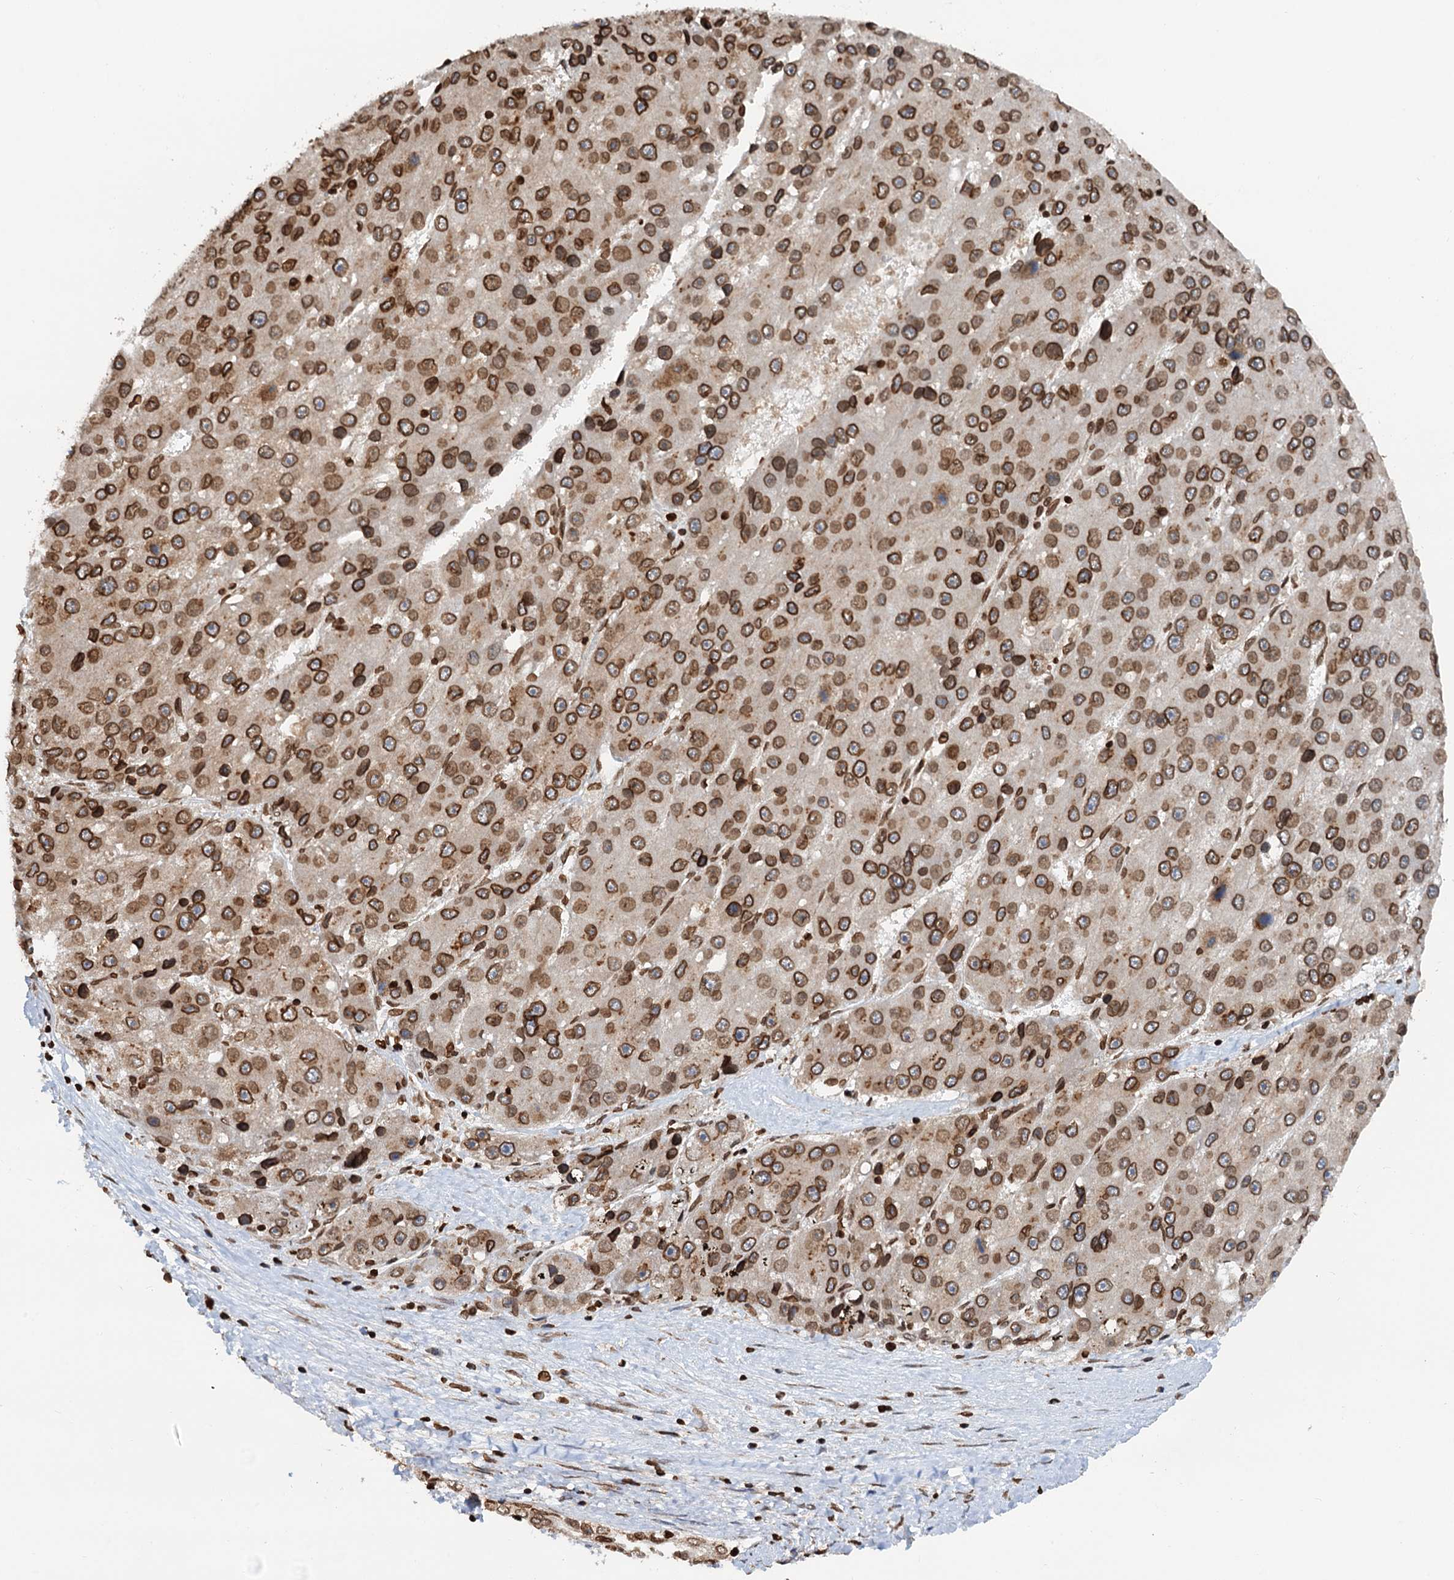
{"staining": {"intensity": "strong", "quantity": ">75%", "location": "cytoplasmic/membranous,nuclear"}, "tissue": "liver cancer", "cell_type": "Tumor cells", "image_type": "cancer", "snomed": [{"axis": "morphology", "description": "Carcinoma, Hepatocellular, NOS"}, {"axis": "topography", "description": "Liver"}], "caption": "High-magnification brightfield microscopy of liver cancer (hepatocellular carcinoma) stained with DAB (3,3'-diaminobenzidine) (brown) and counterstained with hematoxylin (blue). tumor cells exhibit strong cytoplasmic/membranous and nuclear staining is identified in about>75% of cells. (Stains: DAB in brown, nuclei in blue, Microscopy: brightfield microscopy at high magnification).", "gene": "ZC3H13", "patient": {"sex": "female", "age": 73}}